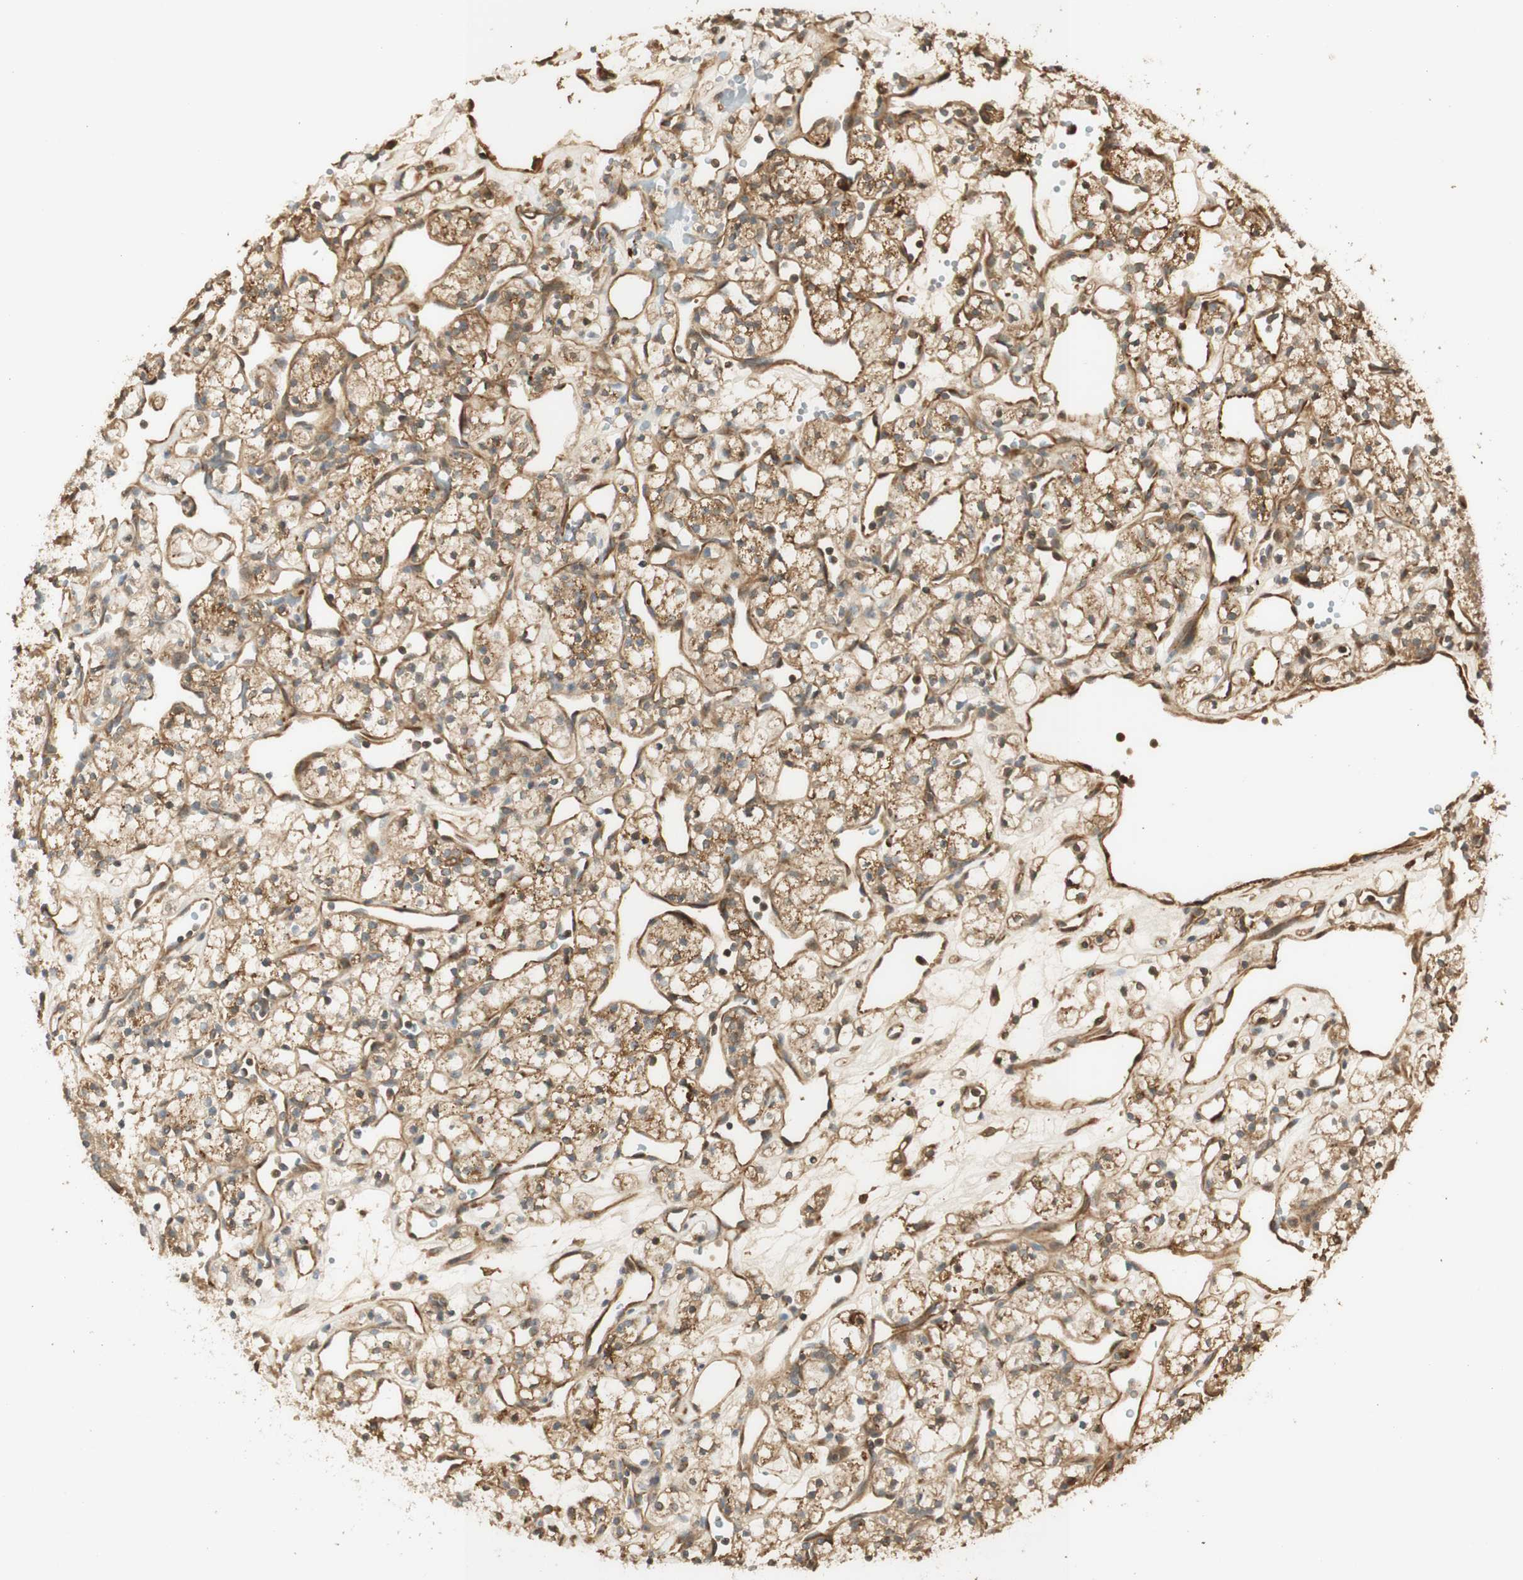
{"staining": {"intensity": "moderate", "quantity": ">75%", "location": "cytoplasmic/membranous"}, "tissue": "renal cancer", "cell_type": "Tumor cells", "image_type": "cancer", "snomed": [{"axis": "morphology", "description": "Adenocarcinoma, NOS"}, {"axis": "topography", "description": "Kidney"}], "caption": "A photomicrograph showing moderate cytoplasmic/membranous staining in about >75% of tumor cells in renal cancer, as visualized by brown immunohistochemical staining.", "gene": "AGER", "patient": {"sex": "female", "age": 60}}